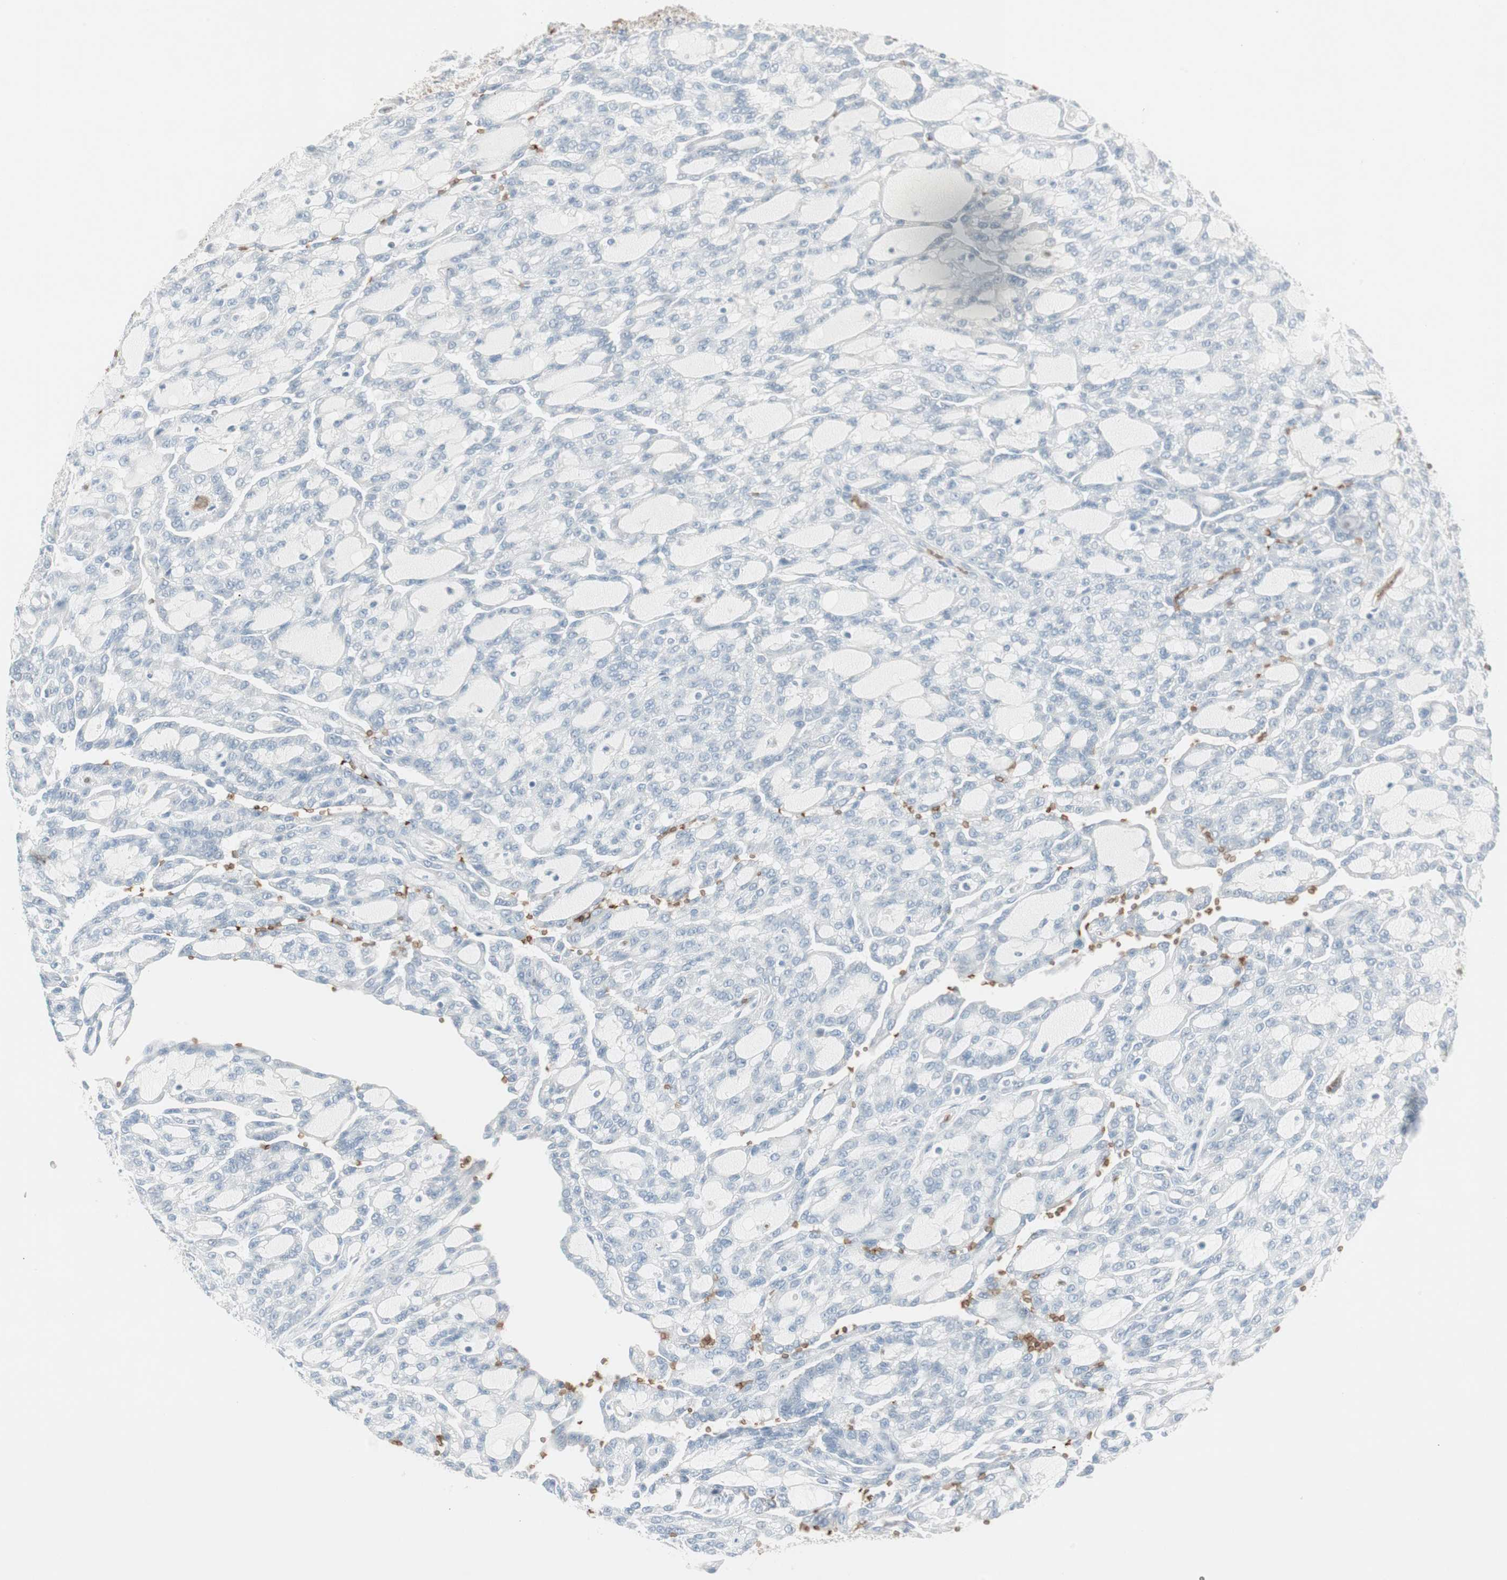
{"staining": {"intensity": "negative", "quantity": "none", "location": "none"}, "tissue": "renal cancer", "cell_type": "Tumor cells", "image_type": "cancer", "snomed": [{"axis": "morphology", "description": "Adenocarcinoma, NOS"}, {"axis": "topography", "description": "Kidney"}], "caption": "This photomicrograph is of renal adenocarcinoma stained with immunohistochemistry (IHC) to label a protein in brown with the nuclei are counter-stained blue. There is no positivity in tumor cells.", "gene": "MAP4K1", "patient": {"sex": "male", "age": 63}}